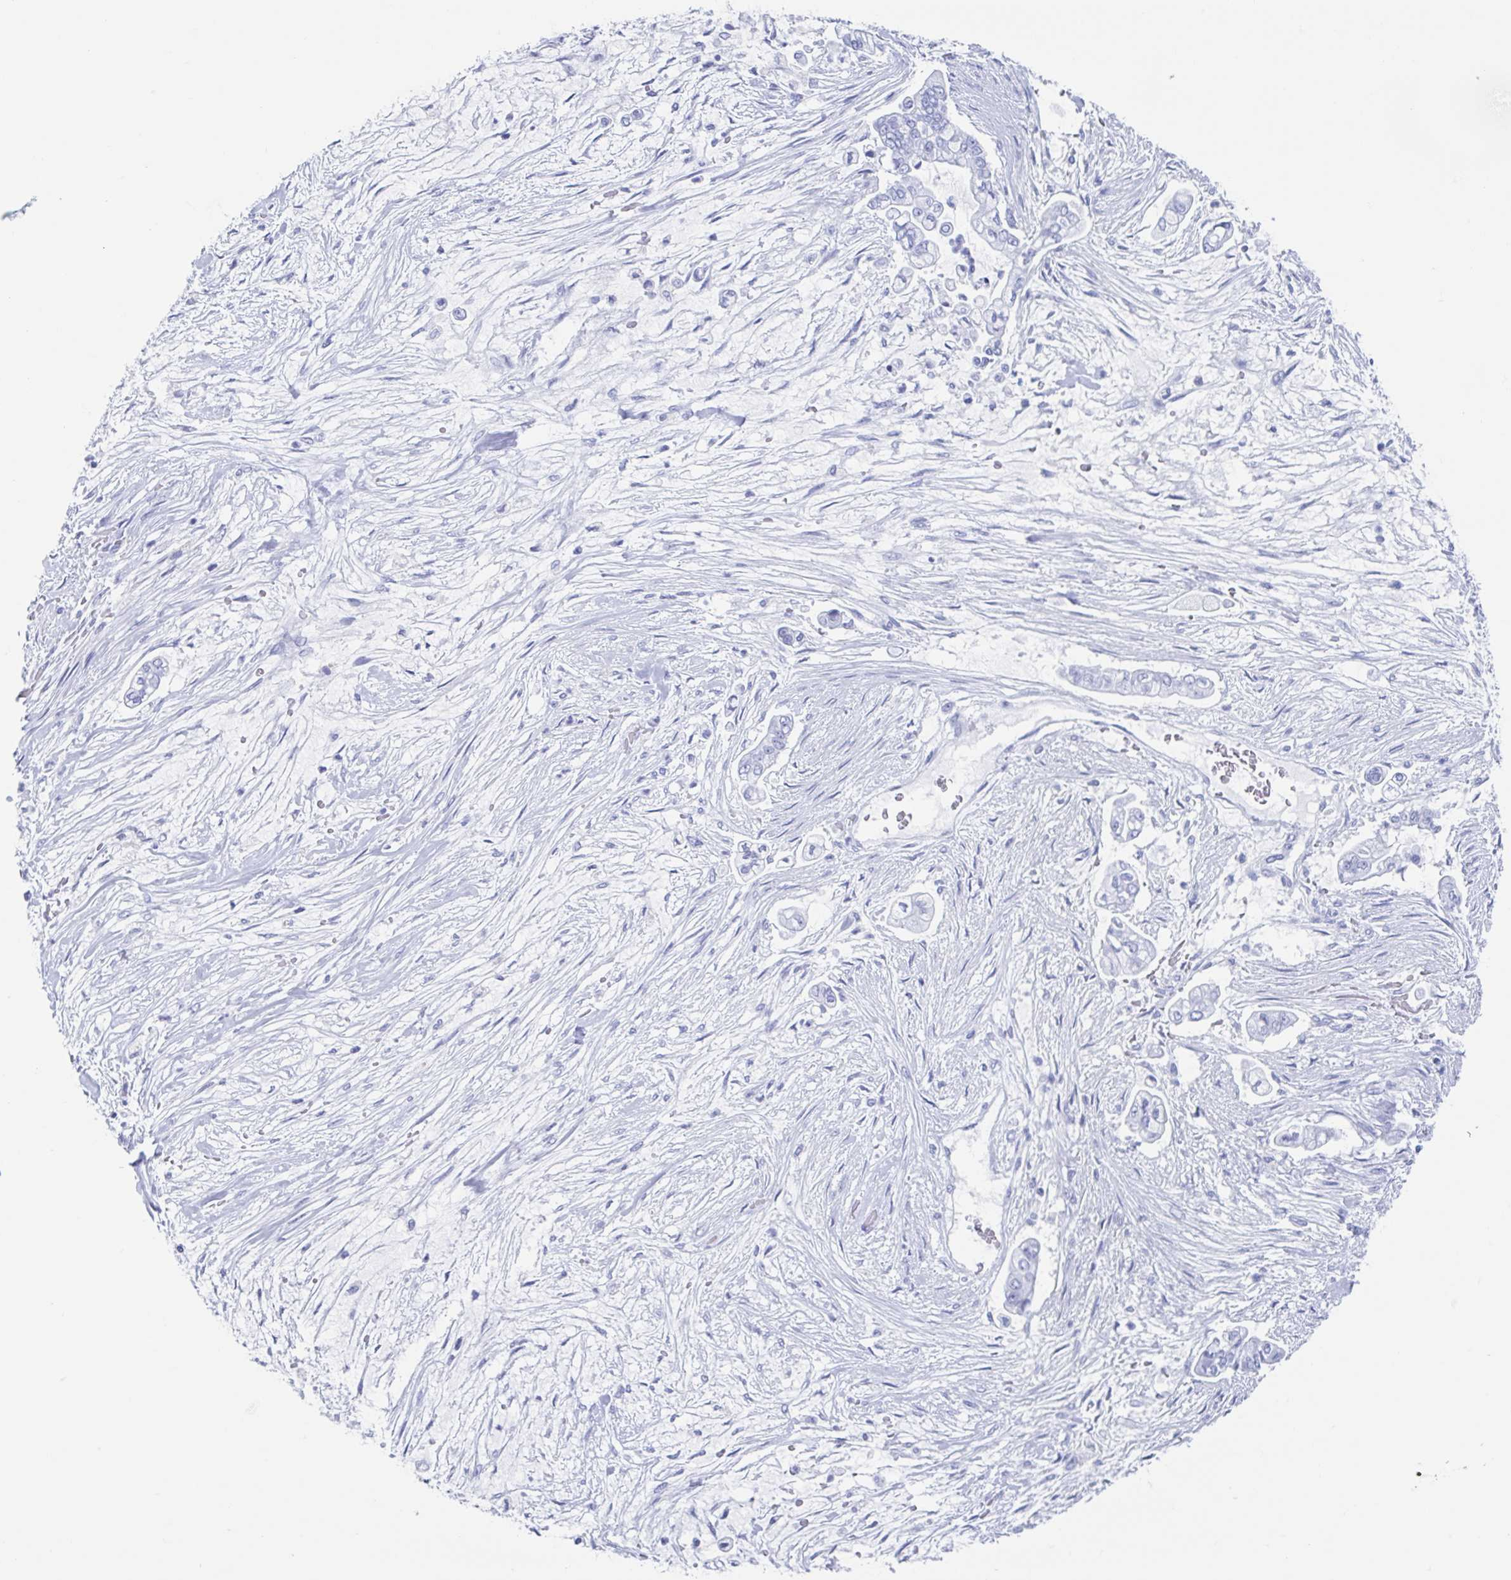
{"staining": {"intensity": "negative", "quantity": "none", "location": "none"}, "tissue": "pancreatic cancer", "cell_type": "Tumor cells", "image_type": "cancer", "snomed": [{"axis": "morphology", "description": "Adenocarcinoma, NOS"}, {"axis": "topography", "description": "Pancreas"}], "caption": "Pancreatic adenocarcinoma was stained to show a protein in brown. There is no significant positivity in tumor cells.", "gene": "HDGFL1", "patient": {"sex": "female", "age": 69}}